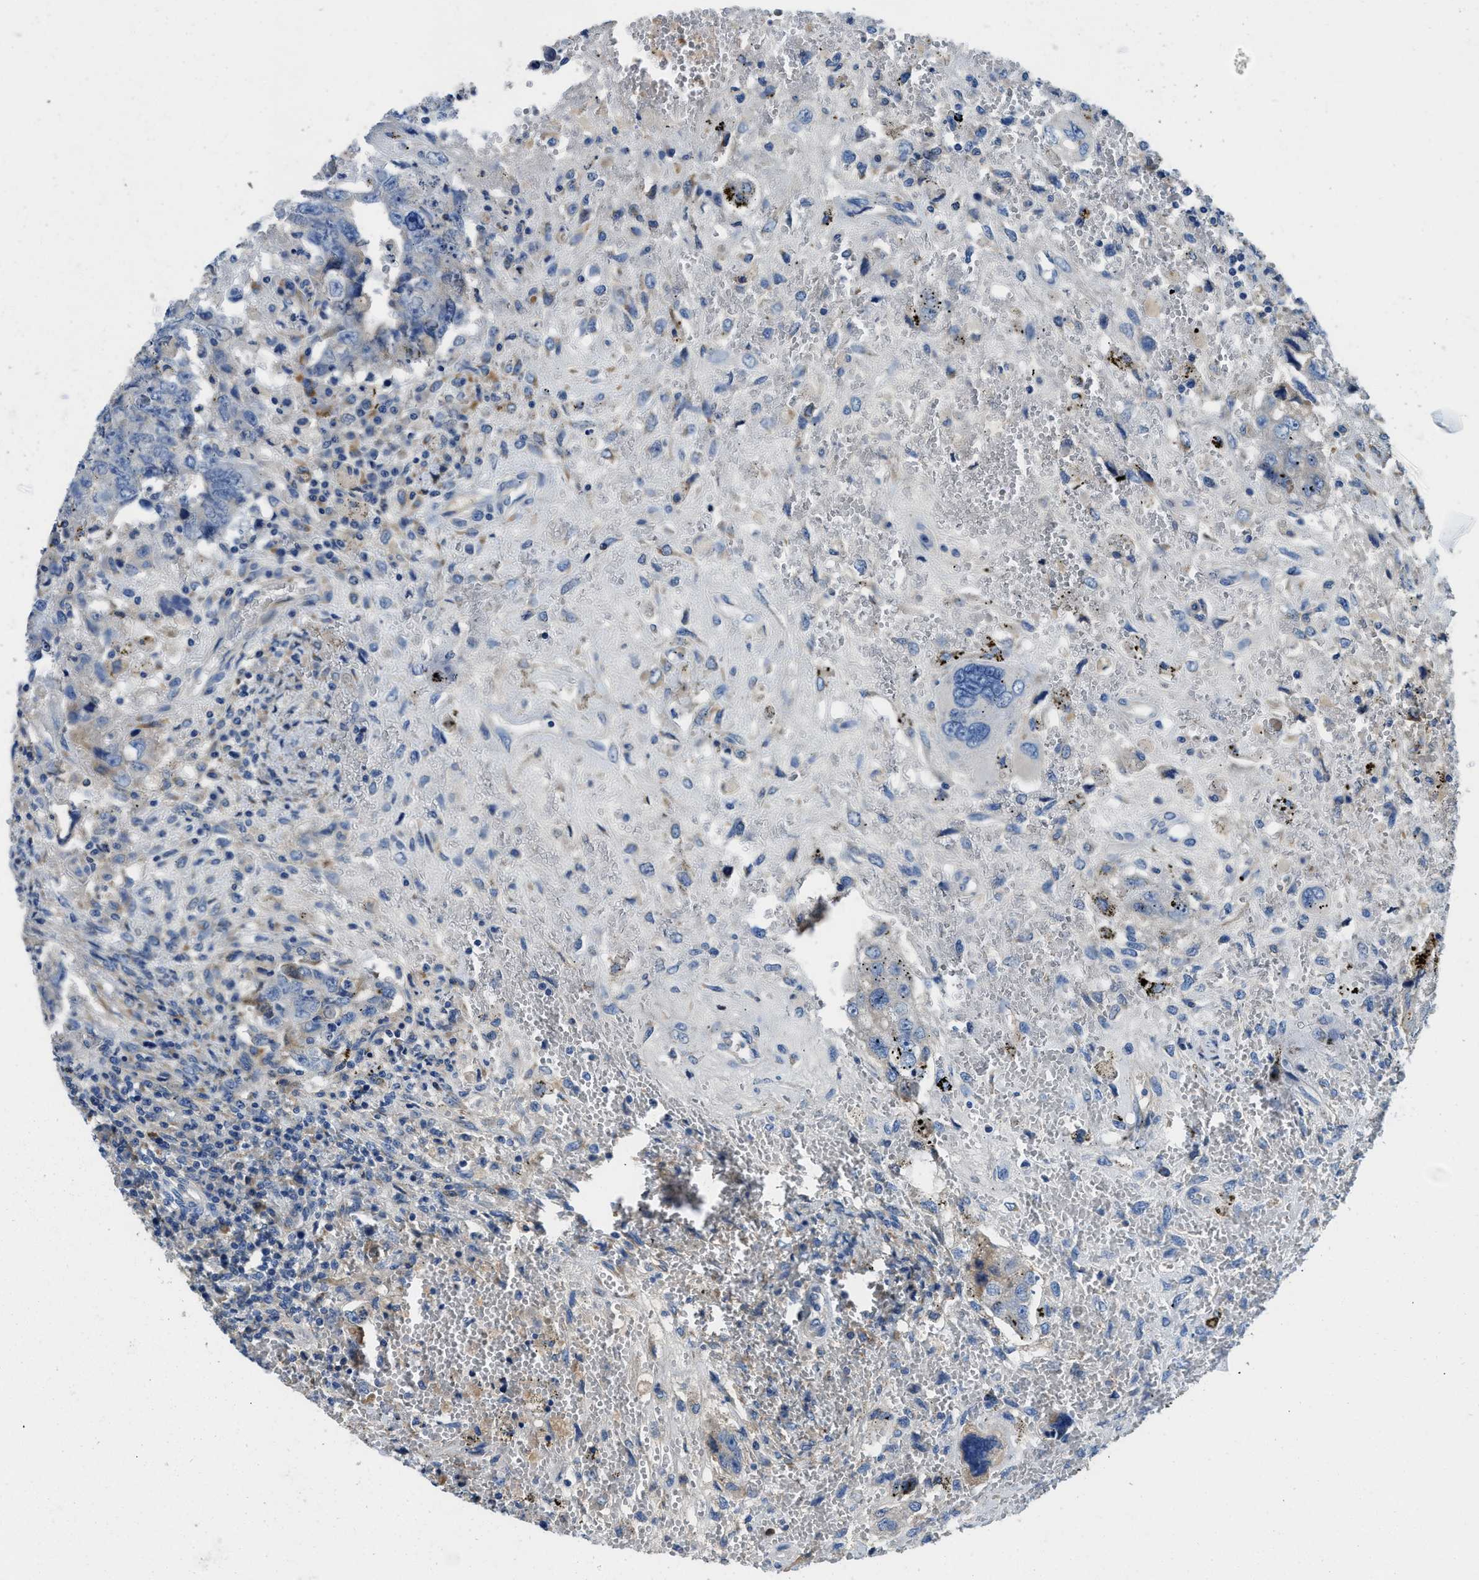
{"staining": {"intensity": "weak", "quantity": "<25%", "location": "cytoplasmic/membranous"}, "tissue": "testis cancer", "cell_type": "Tumor cells", "image_type": "cancer", "snomed": [{"axis": "morphology", "description": "Carcinoma, Embryonal, NOS"}, {"axis": "topography", "description": "Testis"}], "caption": "High magnification brightfield microscopy of testis cancer (embryonal carcinoma) stained with DAB (3,3'-diaminobenzidine) (brown) and counterstained with hematoxylin (blue): tumor cells show no significant staining. Brightfield microscopy of immunohistochemistry stained with DAB (brown) and hematoxylin (blue), captured at high magnification.", "gene": "C1S", "patient": {"sex": "male", "age": 26}}